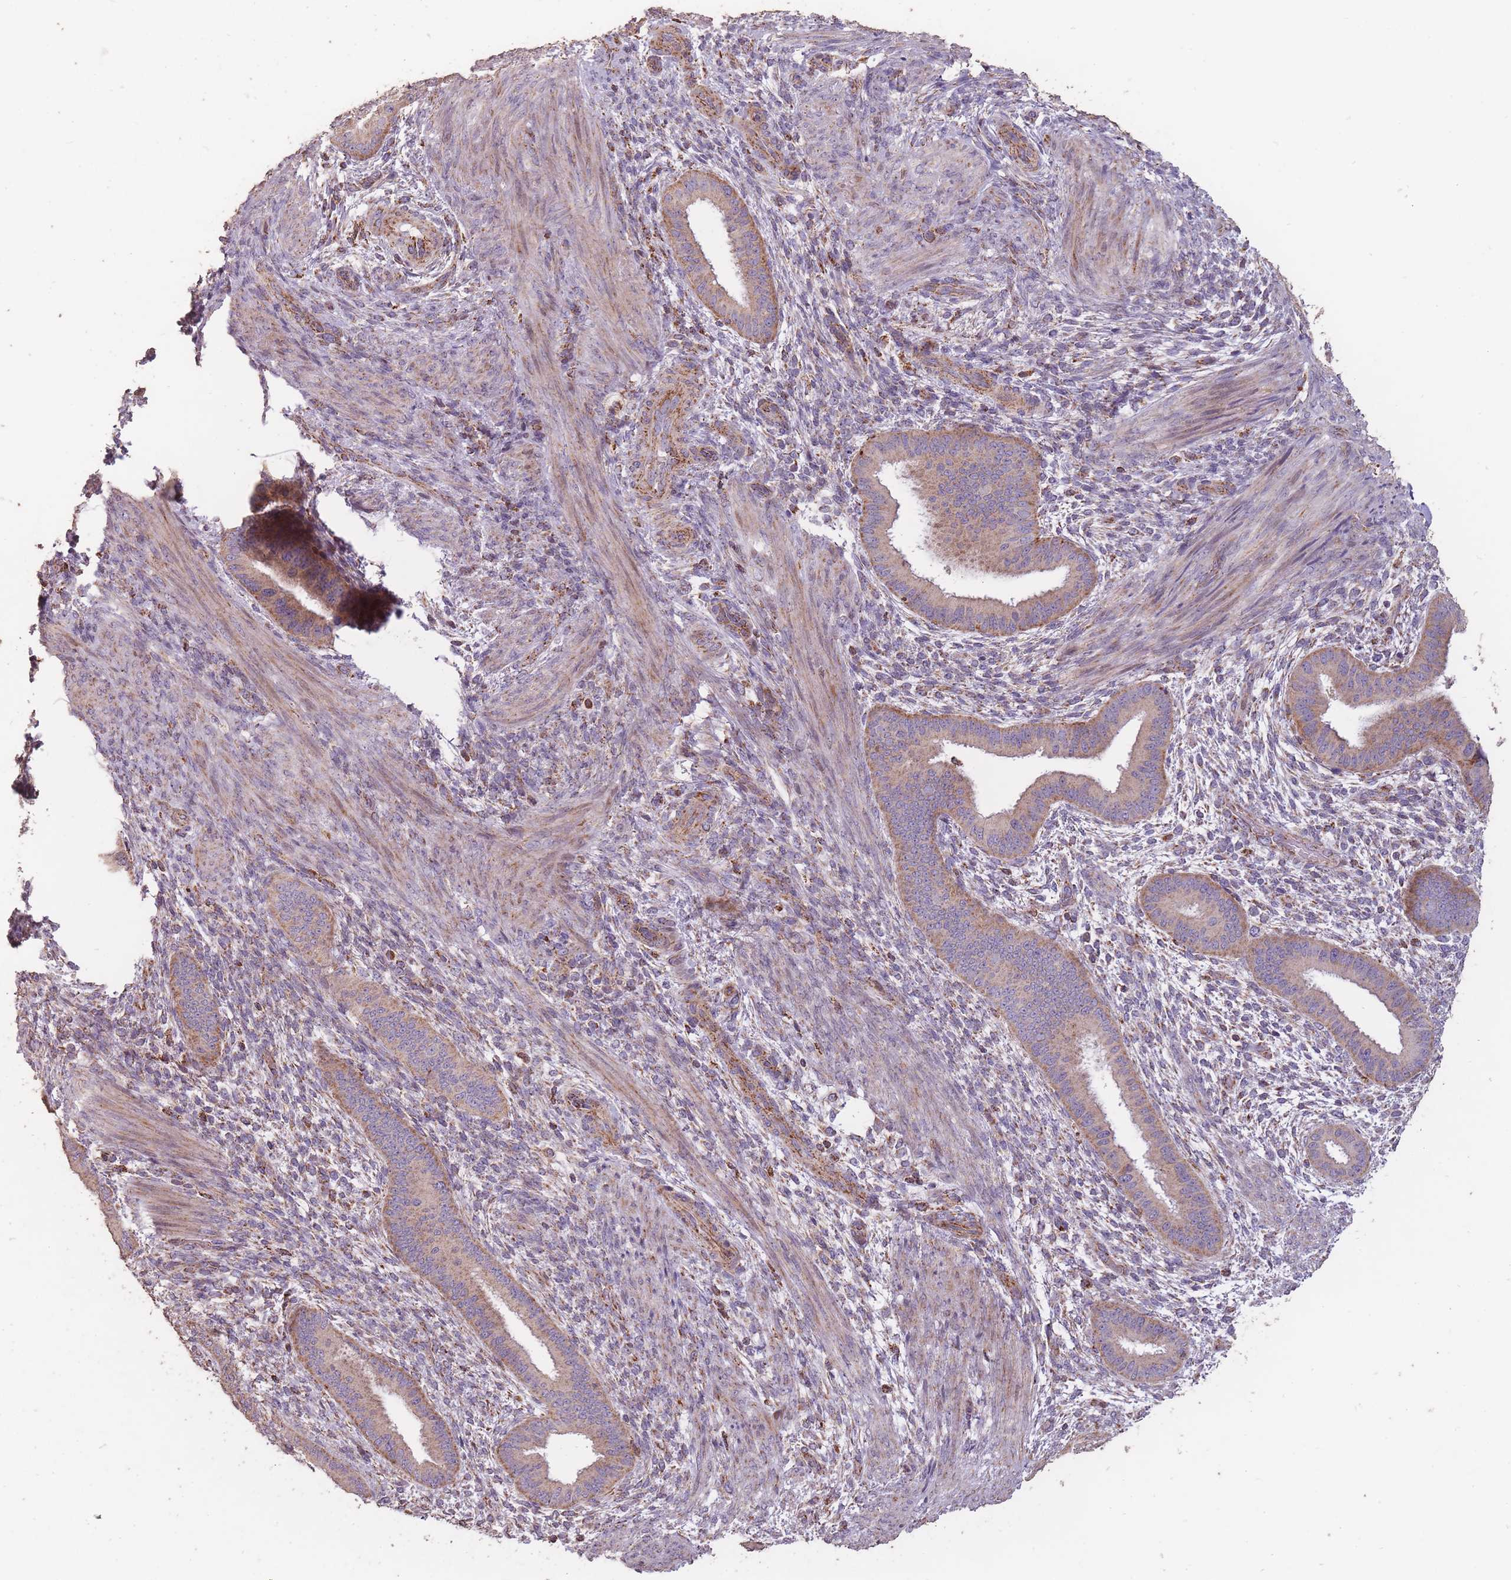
{"staining": {"intensity": "negative", "quantity": "none", "location": "none"}, "tissue": "endometrium", "cell_type": "Cells in endometrial stroma", "image_type": "normal", "snomed": [{"axis": "morphology", "description": "Normal tissue, NOS"}, {"axis": "topography", "description": "Endometrium"}], "caption": "A high-resolution histopathology image shows IHC staining of benign endometrium, which demonstrates no significant expression in cells in endometrial stroma. (Stains: DAB (3,3'-diaminobenzidine) immunohistochemistry with hematoxylin counter stain, Microscopy: brightfield microscopy at high magnification).", "gene": "CNOT8", "patient": {"sex": "female", "age": 36}}